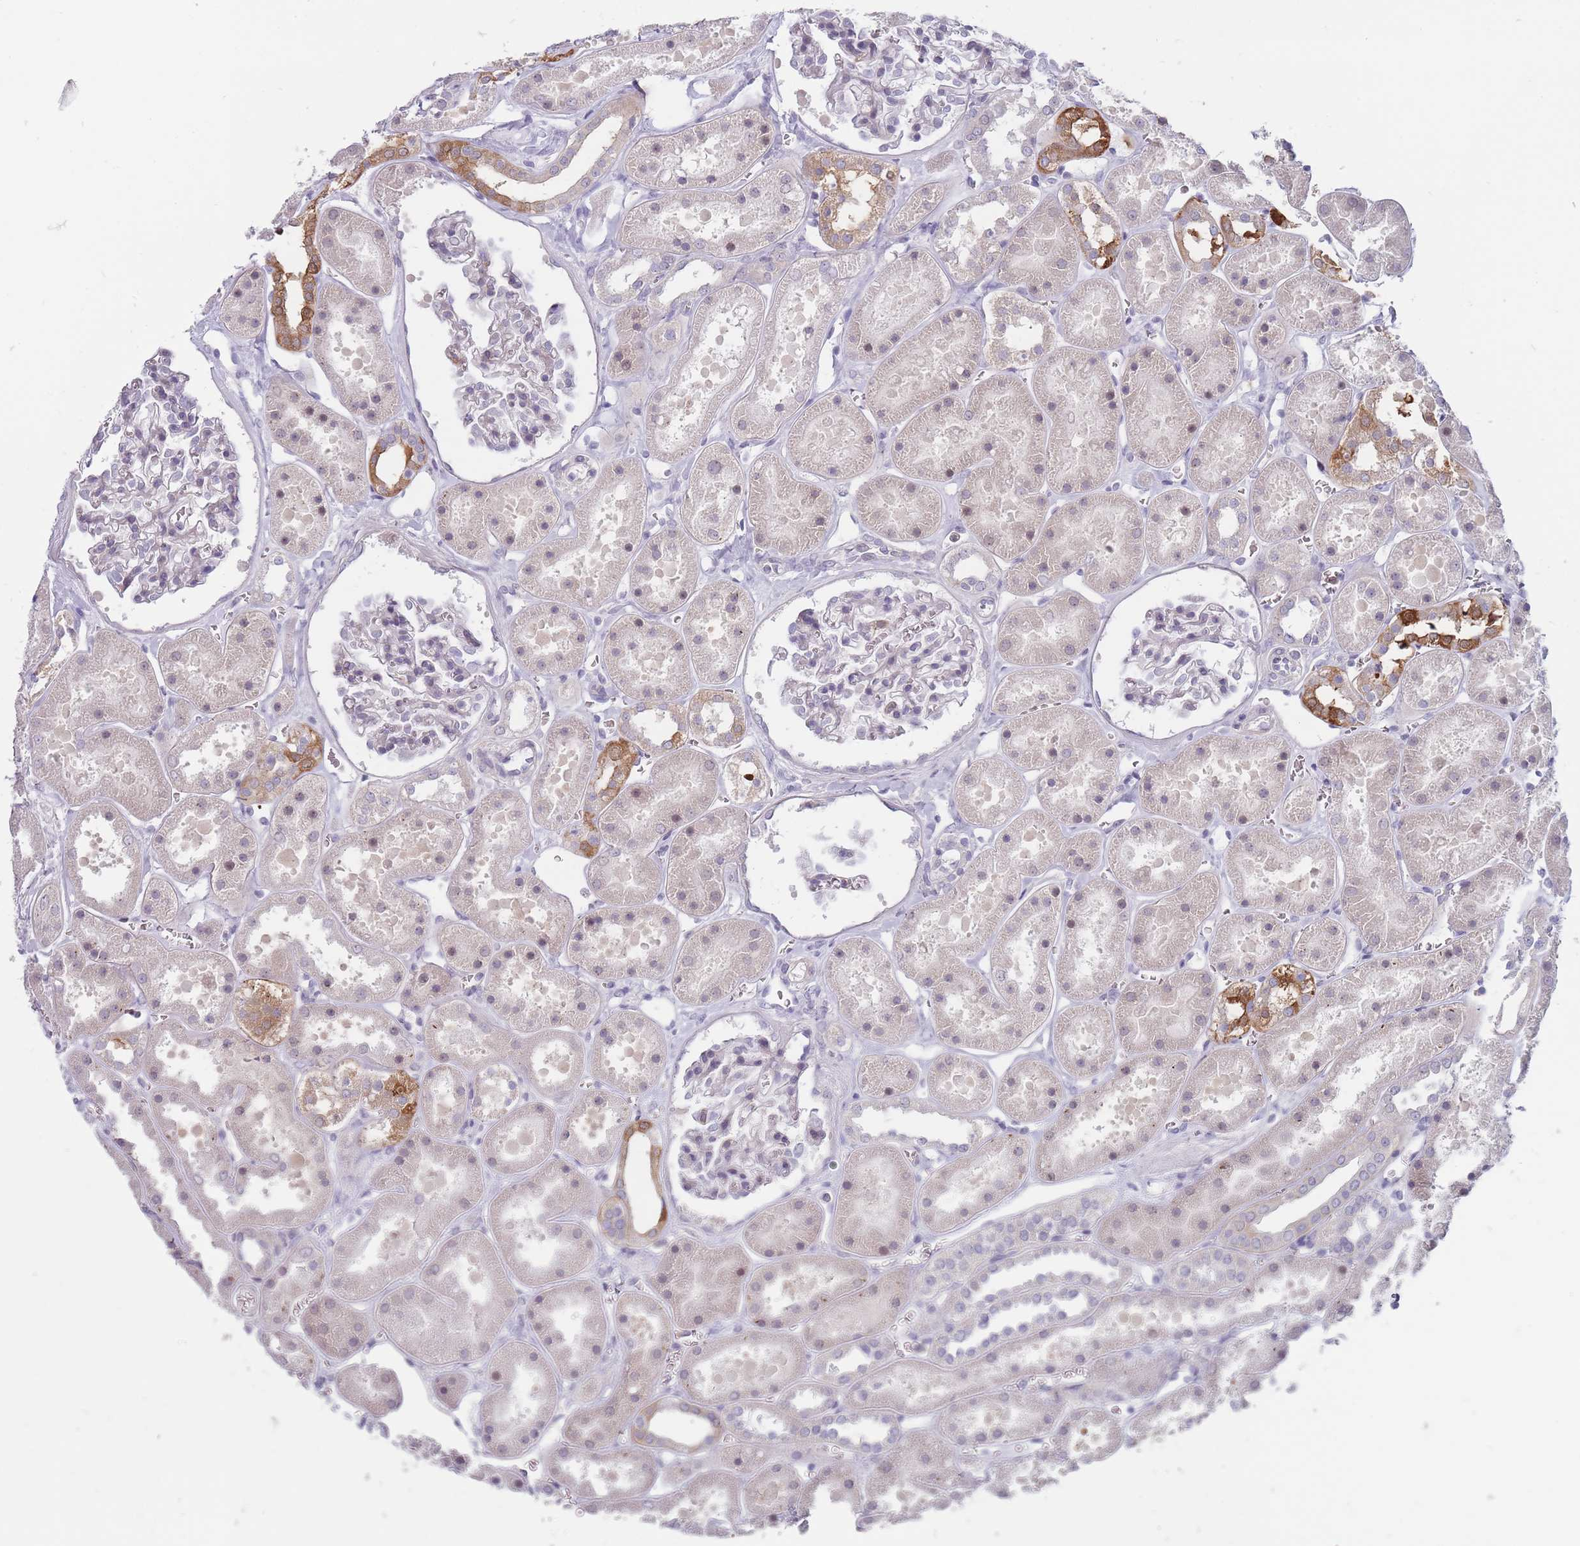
{"staining": {"intensity": "negative", "quantity": "none", "location": "none"}, "tissue": "kidney", "cell_type": "Cells in glomeruli", "image_type": "normal", "snomed": [{"axis": "morphology", "description": "Normal tissue, NOS"}, {"axis": "topography", "description": "Kidney"}], "caption": "Immunohistochemistry (IHC) micrograph of benign human kidney stained for a protein (brown), which displays no expression in cells in glomeruli.", "gene": "PCDH12", "patient": {"sex": "female", "age": 41}}